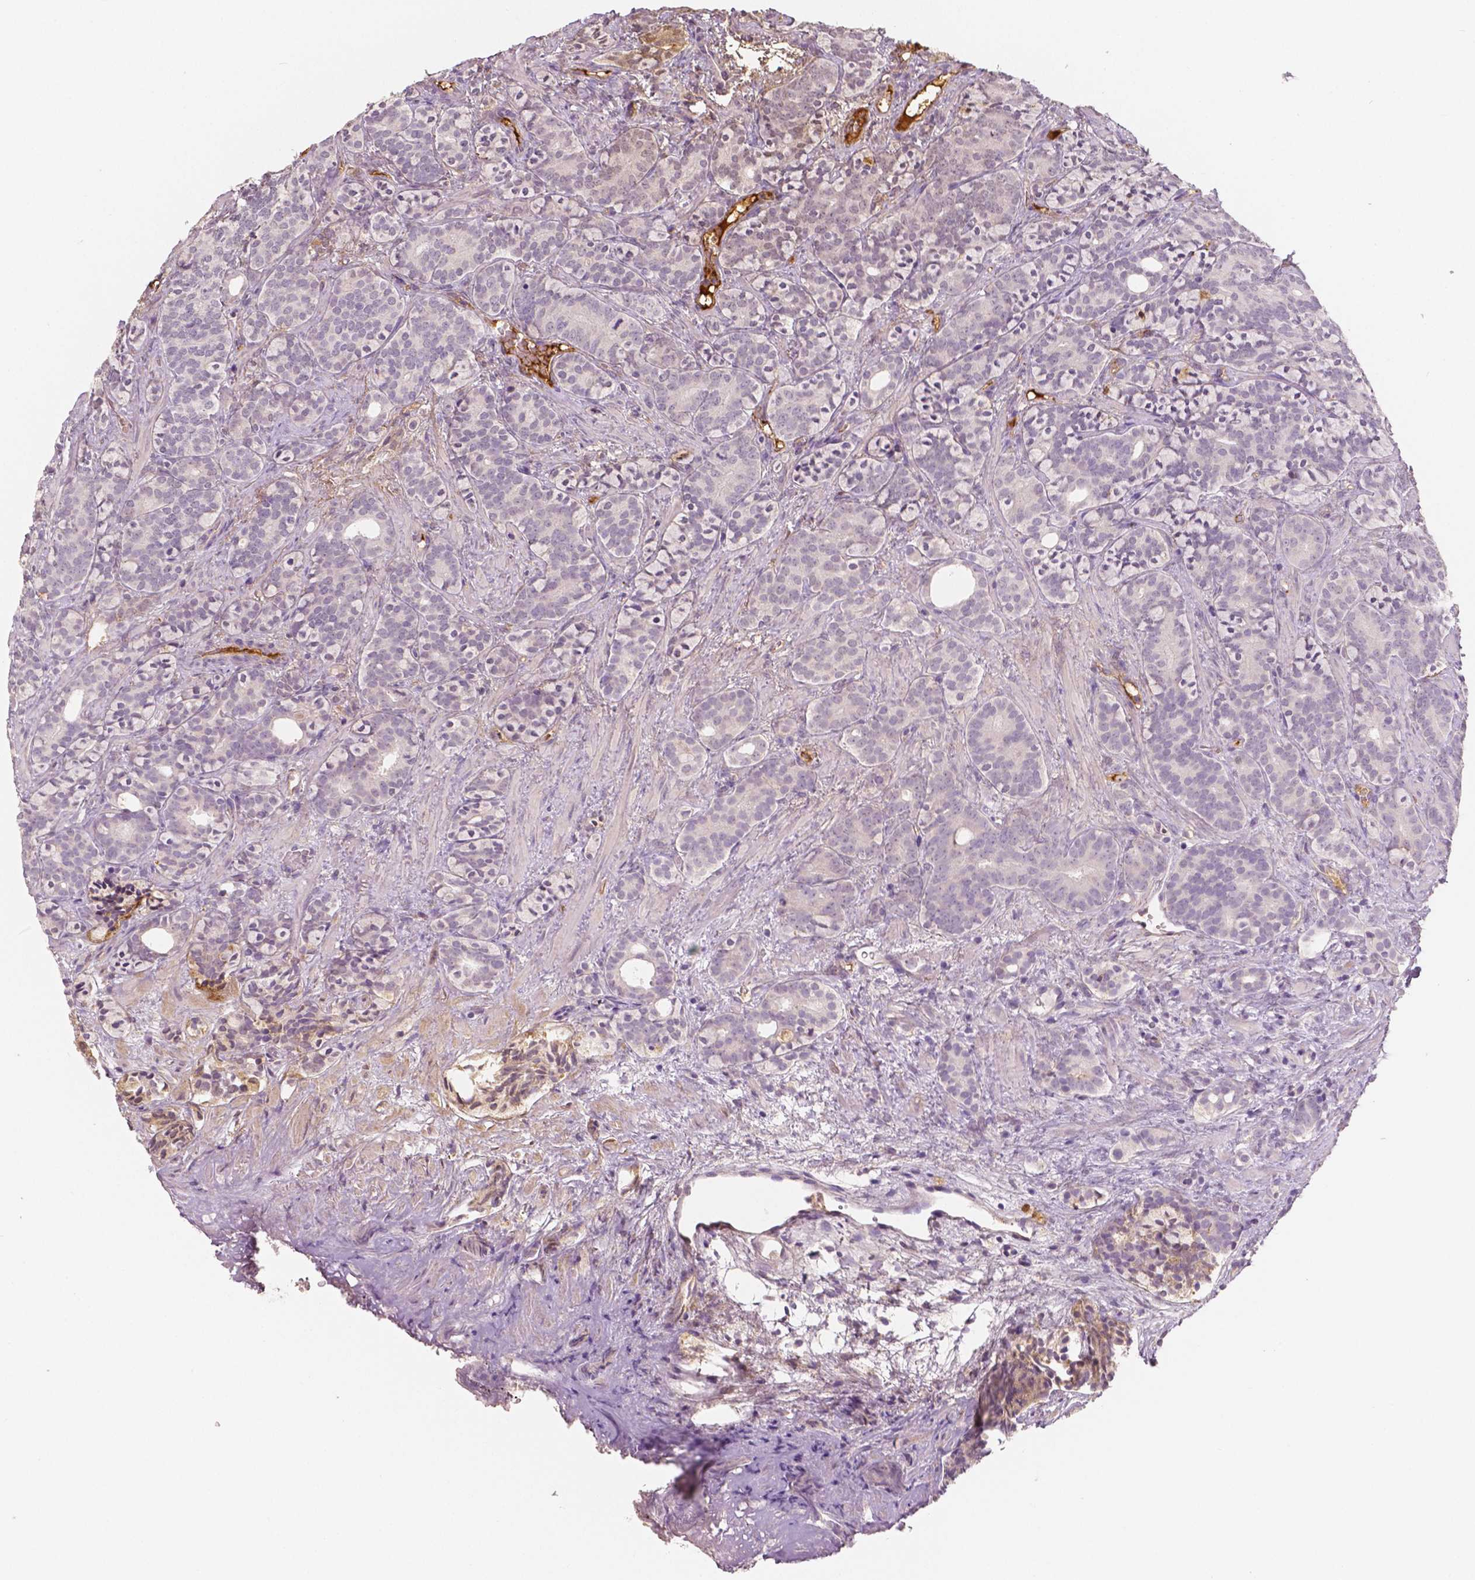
{"staining": {"intensity": "negative", "quantity": "none", "location": "none"}, "tissue": "prostate cancer", "cell_type": "Tumor cells", "image_type": "cancer", "snomed": [{"axis": "morphology", "description": "Adenocarcinoma, High grade"}, {"axis": "topography", "description": "Prostate"}], "caption": "Immunohistochemistry of human adenocarcinoma (high-grade) (prostate) reveals no positivity in tumor cells.", "gene": "APOA4", "patient": {"sex": "male", "age": 84}}